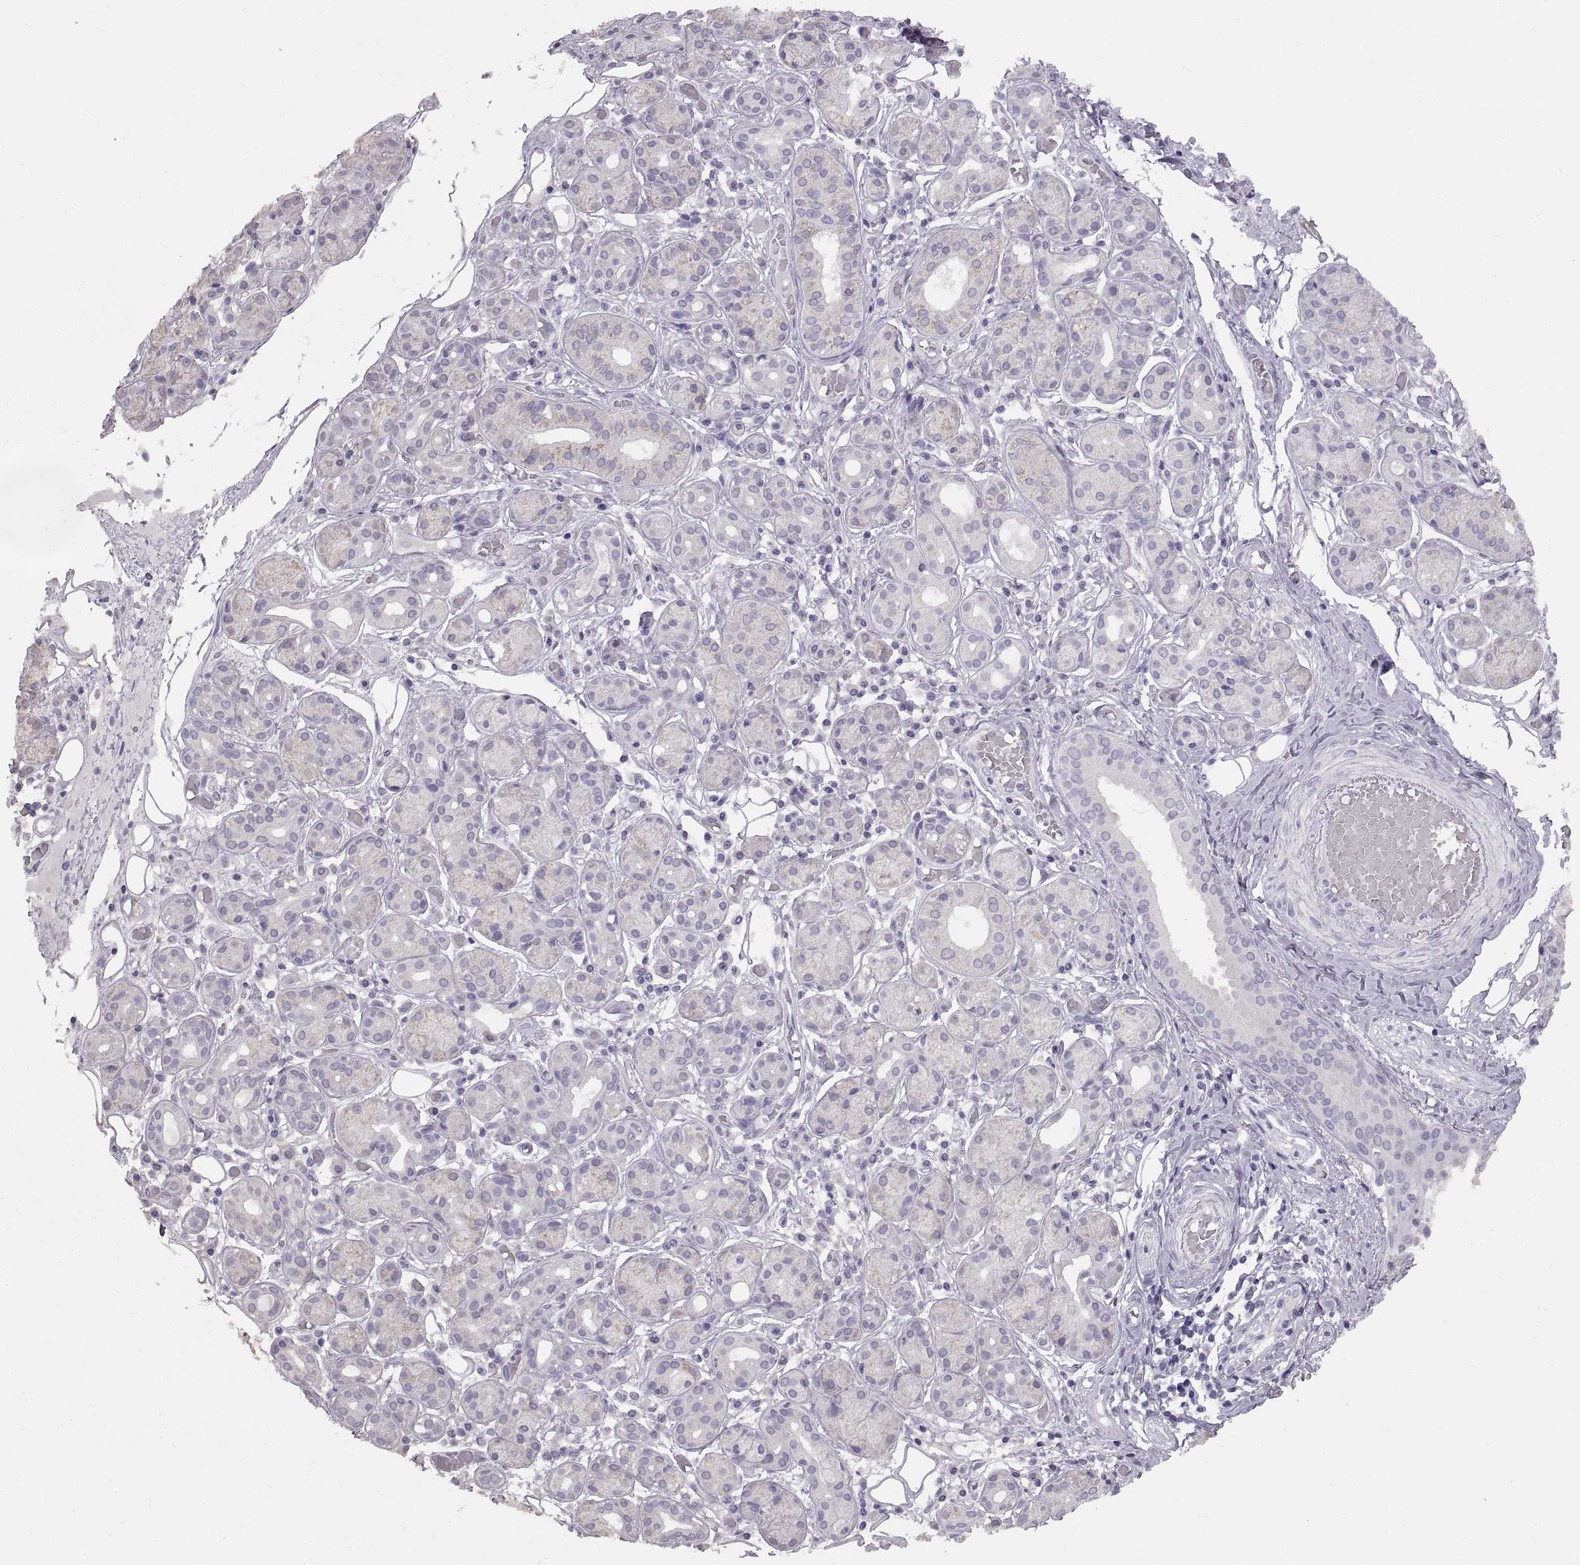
{"staining": {"intensity": "negative", "quantity": "none", "location": "none"}, "tissue": "salivary gland", "cell_type": "Glandular cells", "image_type": "normal", "snomed": [{"axis": "morphology", "description": "Normal tissue, NOS"}, {"axis": "topography", "description": "Salivary gland"}, {"axis": "topography", "description": "Peripheral nerve tissue"}], "caption": "DAB (3,3'-diaminobenzidine) immunohistochemical staining of benign human salivary gland reveals no significant positivity in glandular cells.", "gene": "WBP2NL", "patient": {"sex": "male", "age": 71}}